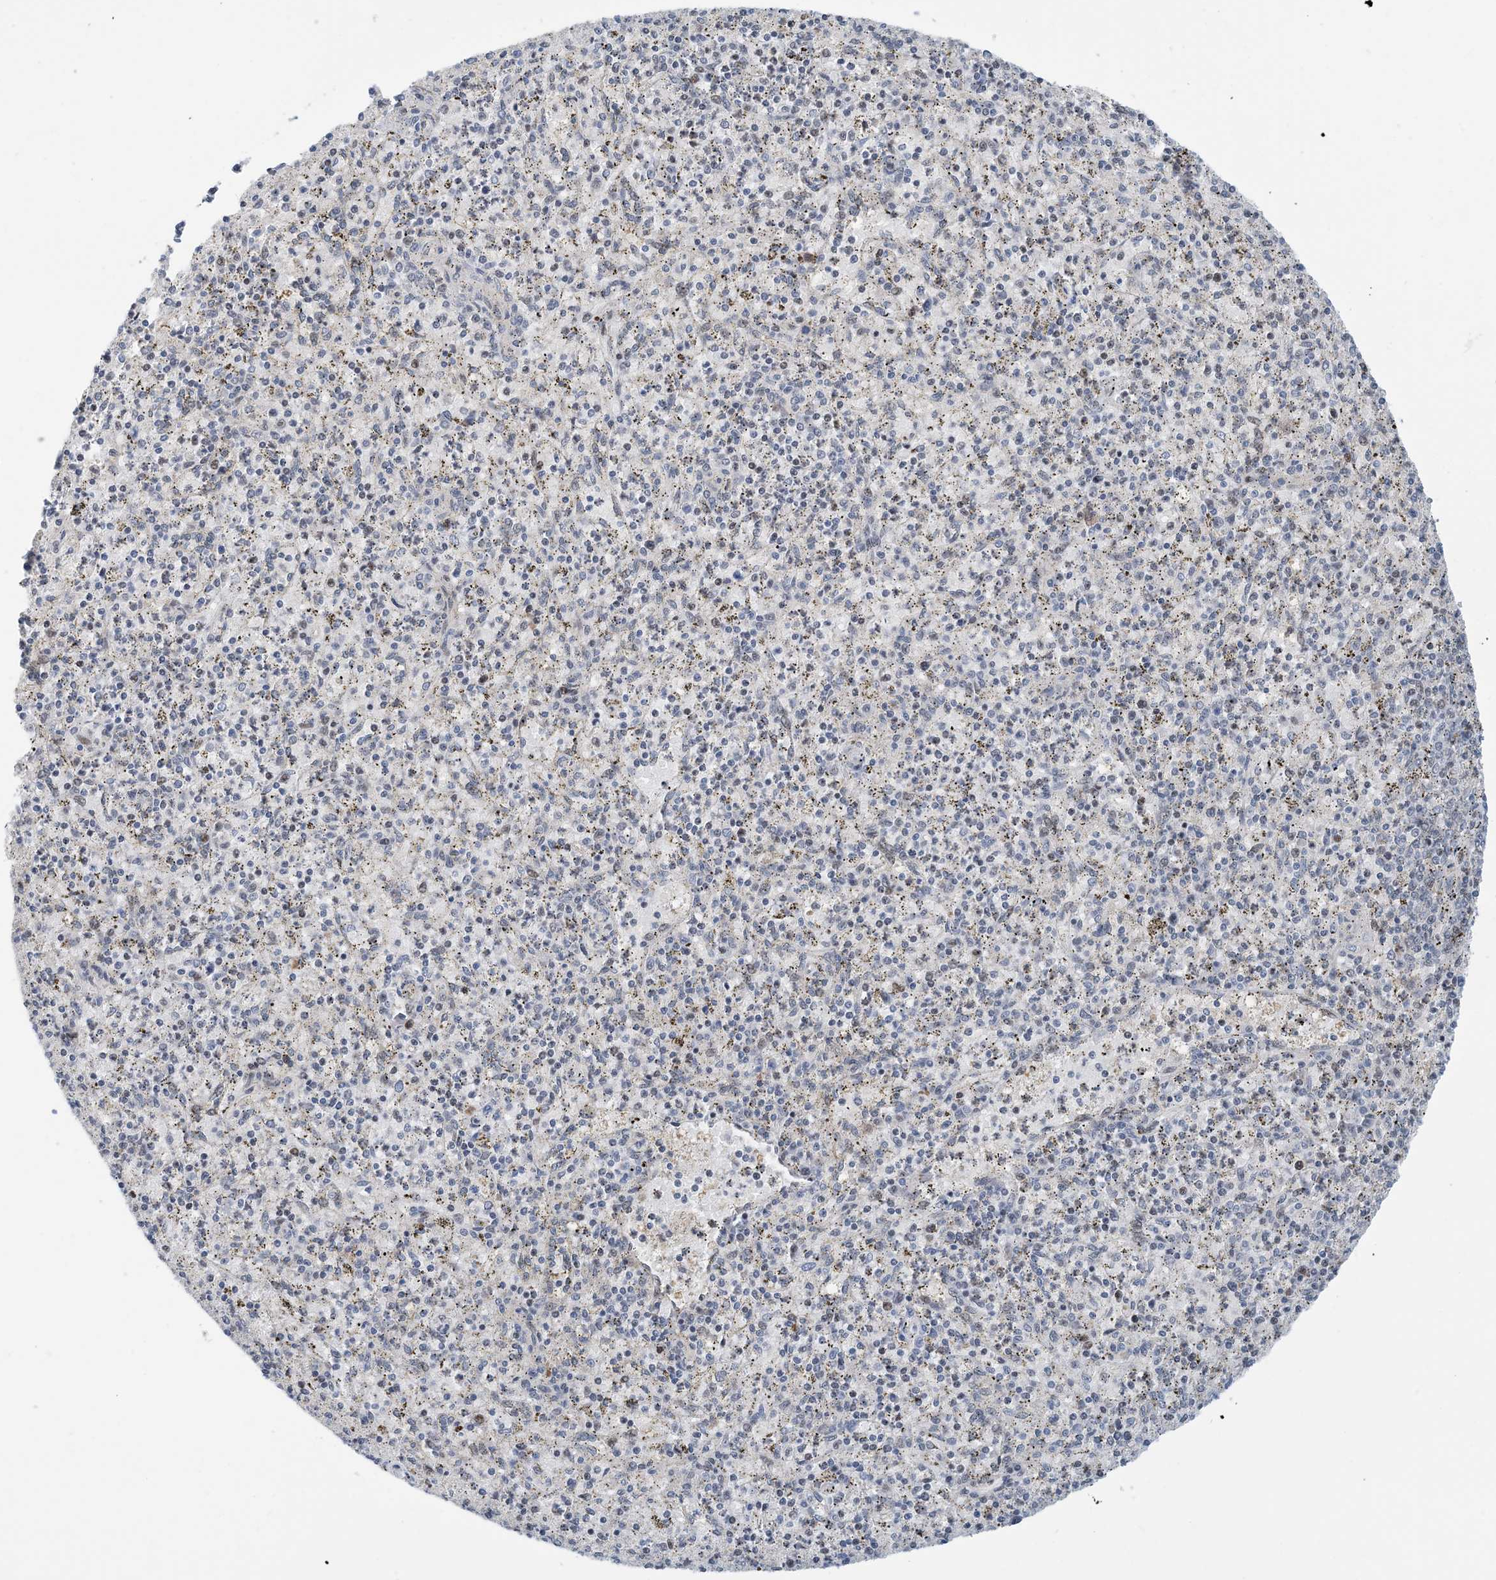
{"staining": {"intensity": "weak", "quantity": "<25%", "location": "nuclear"}, "tissue": "spleen", "cell_type": "Cells in red pulp", "image_type": "normal", "snomed": [{"axis": "morphology", "description": "Normal tissue, NOS"}, {"axis": "topography", "description": "Spleen"}], "caption": "Spleen stained for a protein using immunohistochemistry displays no positivity cells in red pulp.", "gene": "HEMK1", "patient": {"sex": "male", "age": 72}}